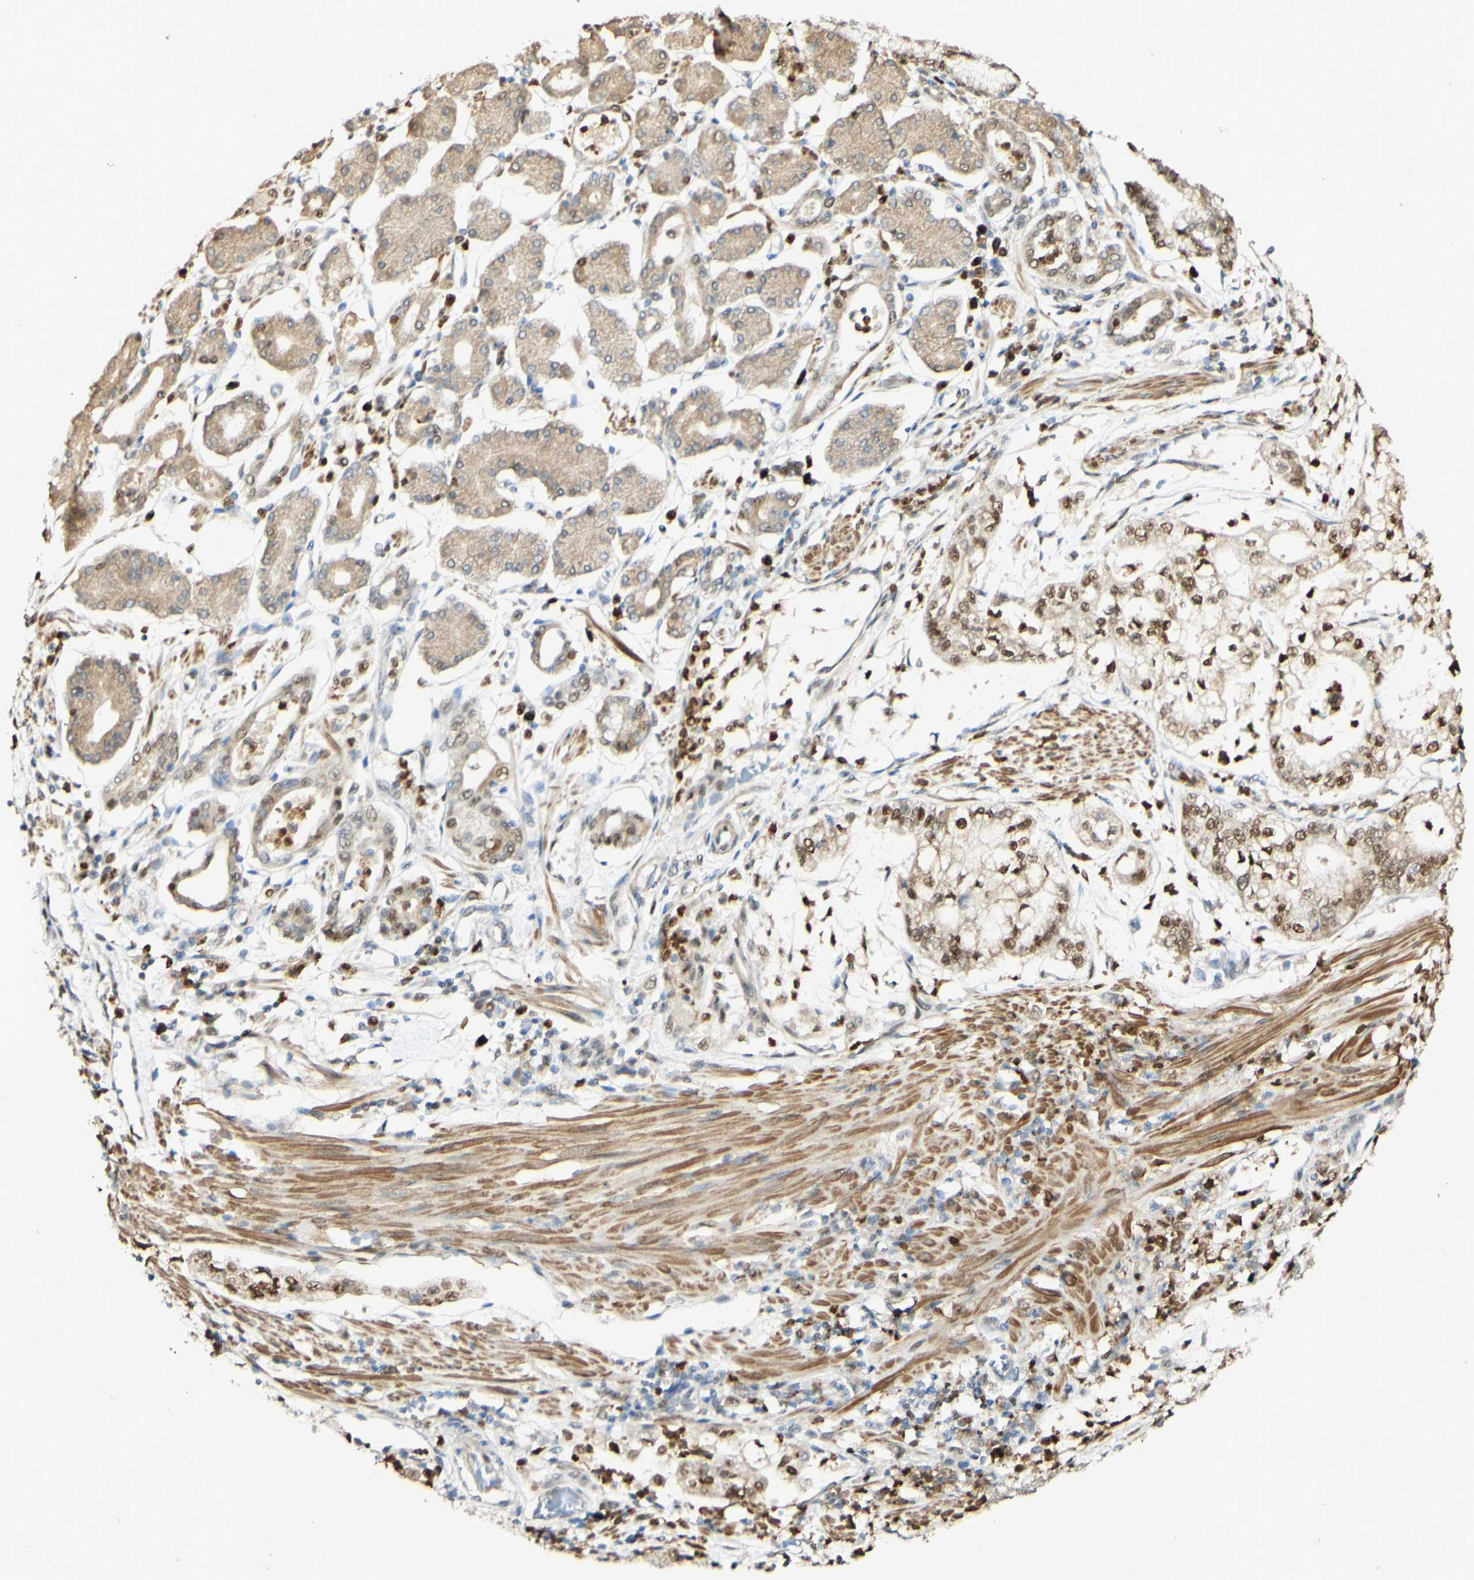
{"staining": {"intensity": "strong", "quantity": ">75%", "location": "cytoplasmic/membranous,nuclear"}, "tissue": "stomach cancer", "cell_type": "Tumor cells", "image_type": "cancer", "snomed": [{"axis": "morphology", "description": "Adenocarcinoma, NOS"}, {"axis": "topography", "description": "Stomach"}], "caption": "There is high levels of strong cytoplasmic/membranous and nuclear positivity in tumor cells of stomach adenocarcinoma, as demonstrated by immunohistochemical staining (brown color).", "gene": "MAP3K4", "patient": {"sex": "male", "age": 76}}